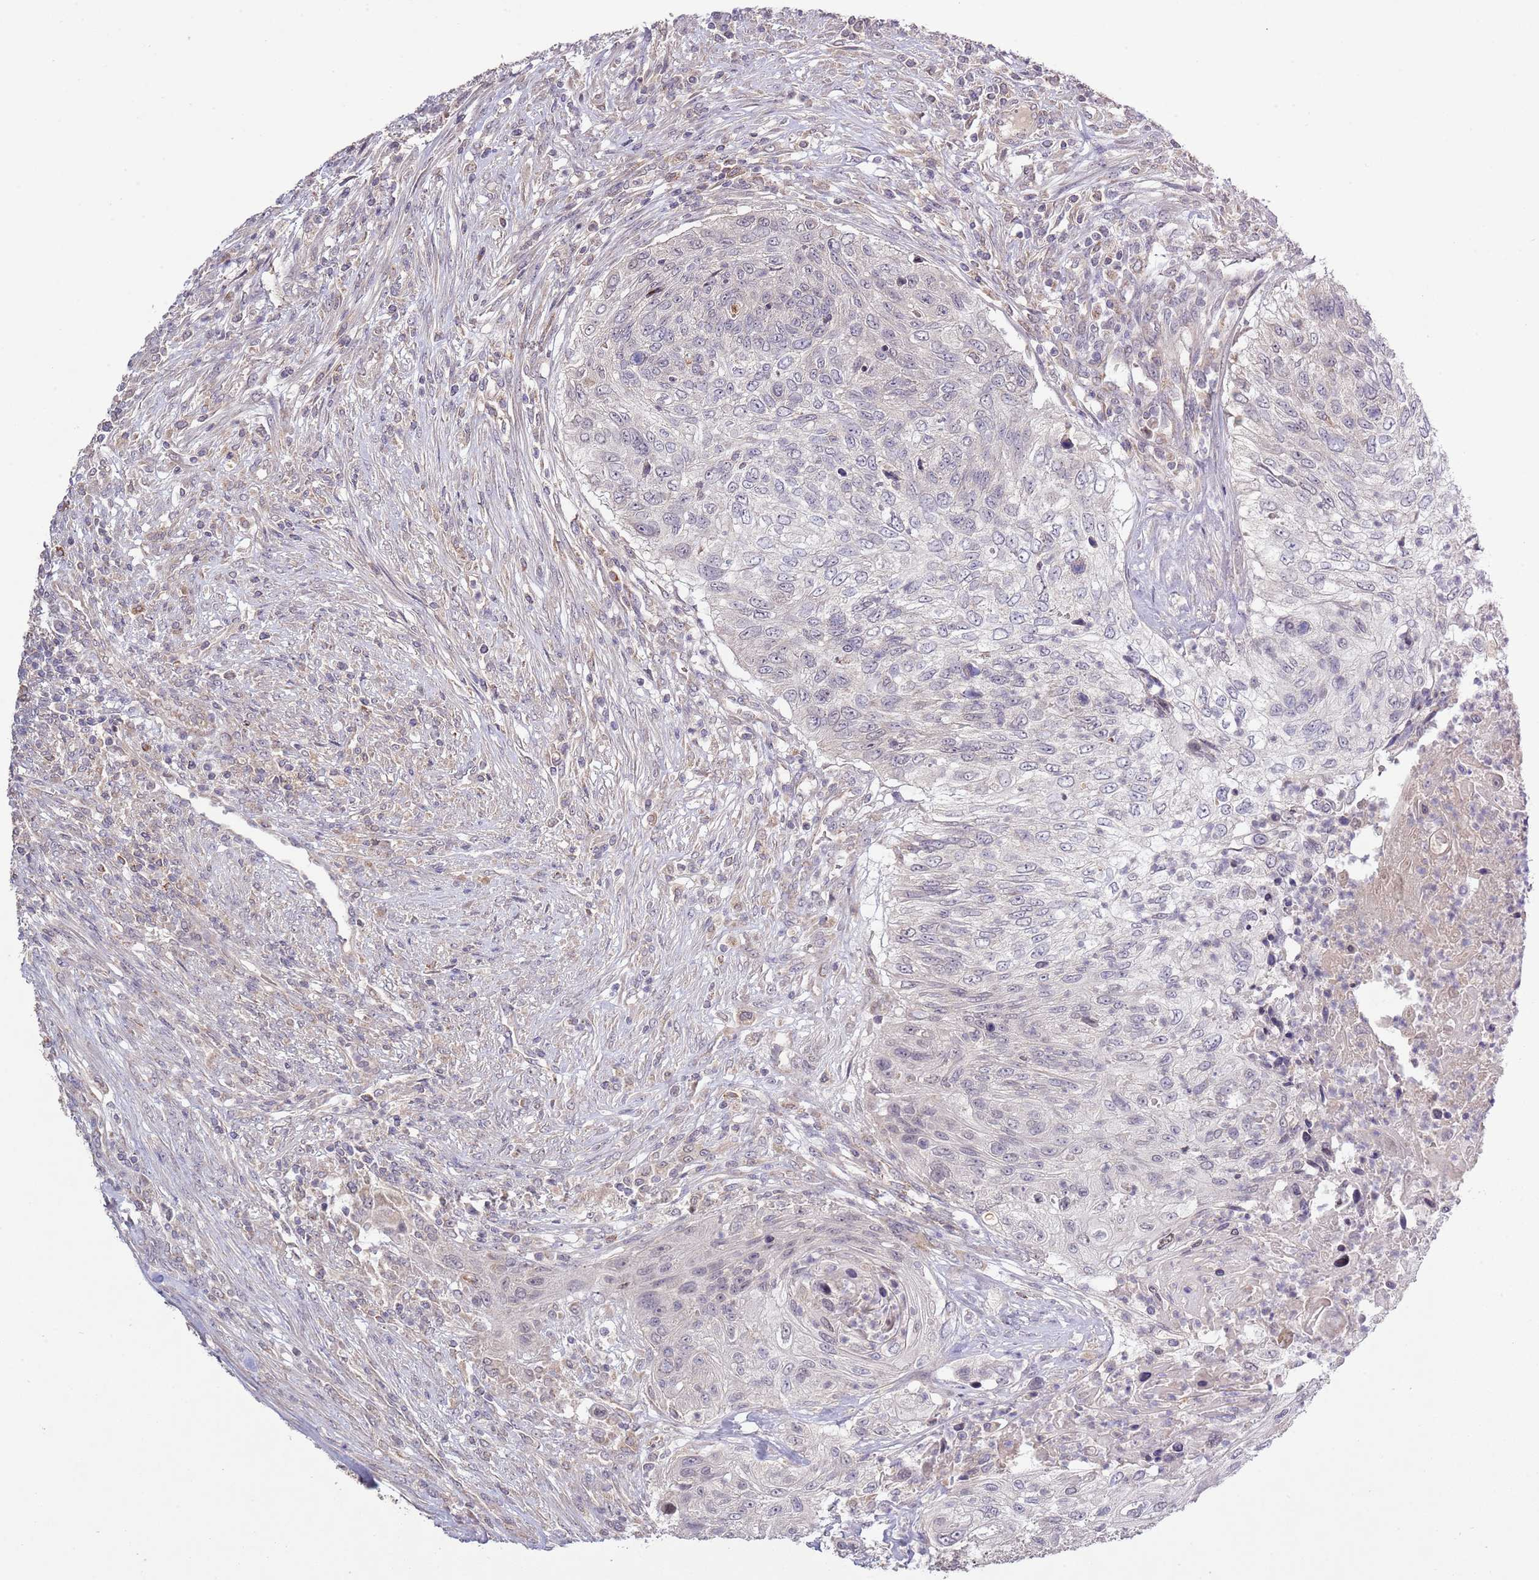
{"staining": {"intensity": "weak", "quantity": "<25%", "location": "cytoplasmic/membranous"}, "tissue": "urothelial cancer", "cell_type": "Tumor cells", "image_type": "cancer", "snomed": [{"axis": "morphology", "description": "Urothelial carcinoma, High grade"}, {"axis": "topography", "description": "Urinary bladder"}], "caption": "The histopathology image reveals no significant staining in tumor cells of urothelial cancer. (DAB (3,3'-diaminobenzidine) immunohistochemistry visualized using brightfield microscopy, high magnification).", "gene": "IVD", "patient": {"sex": "female", "age": 60}}